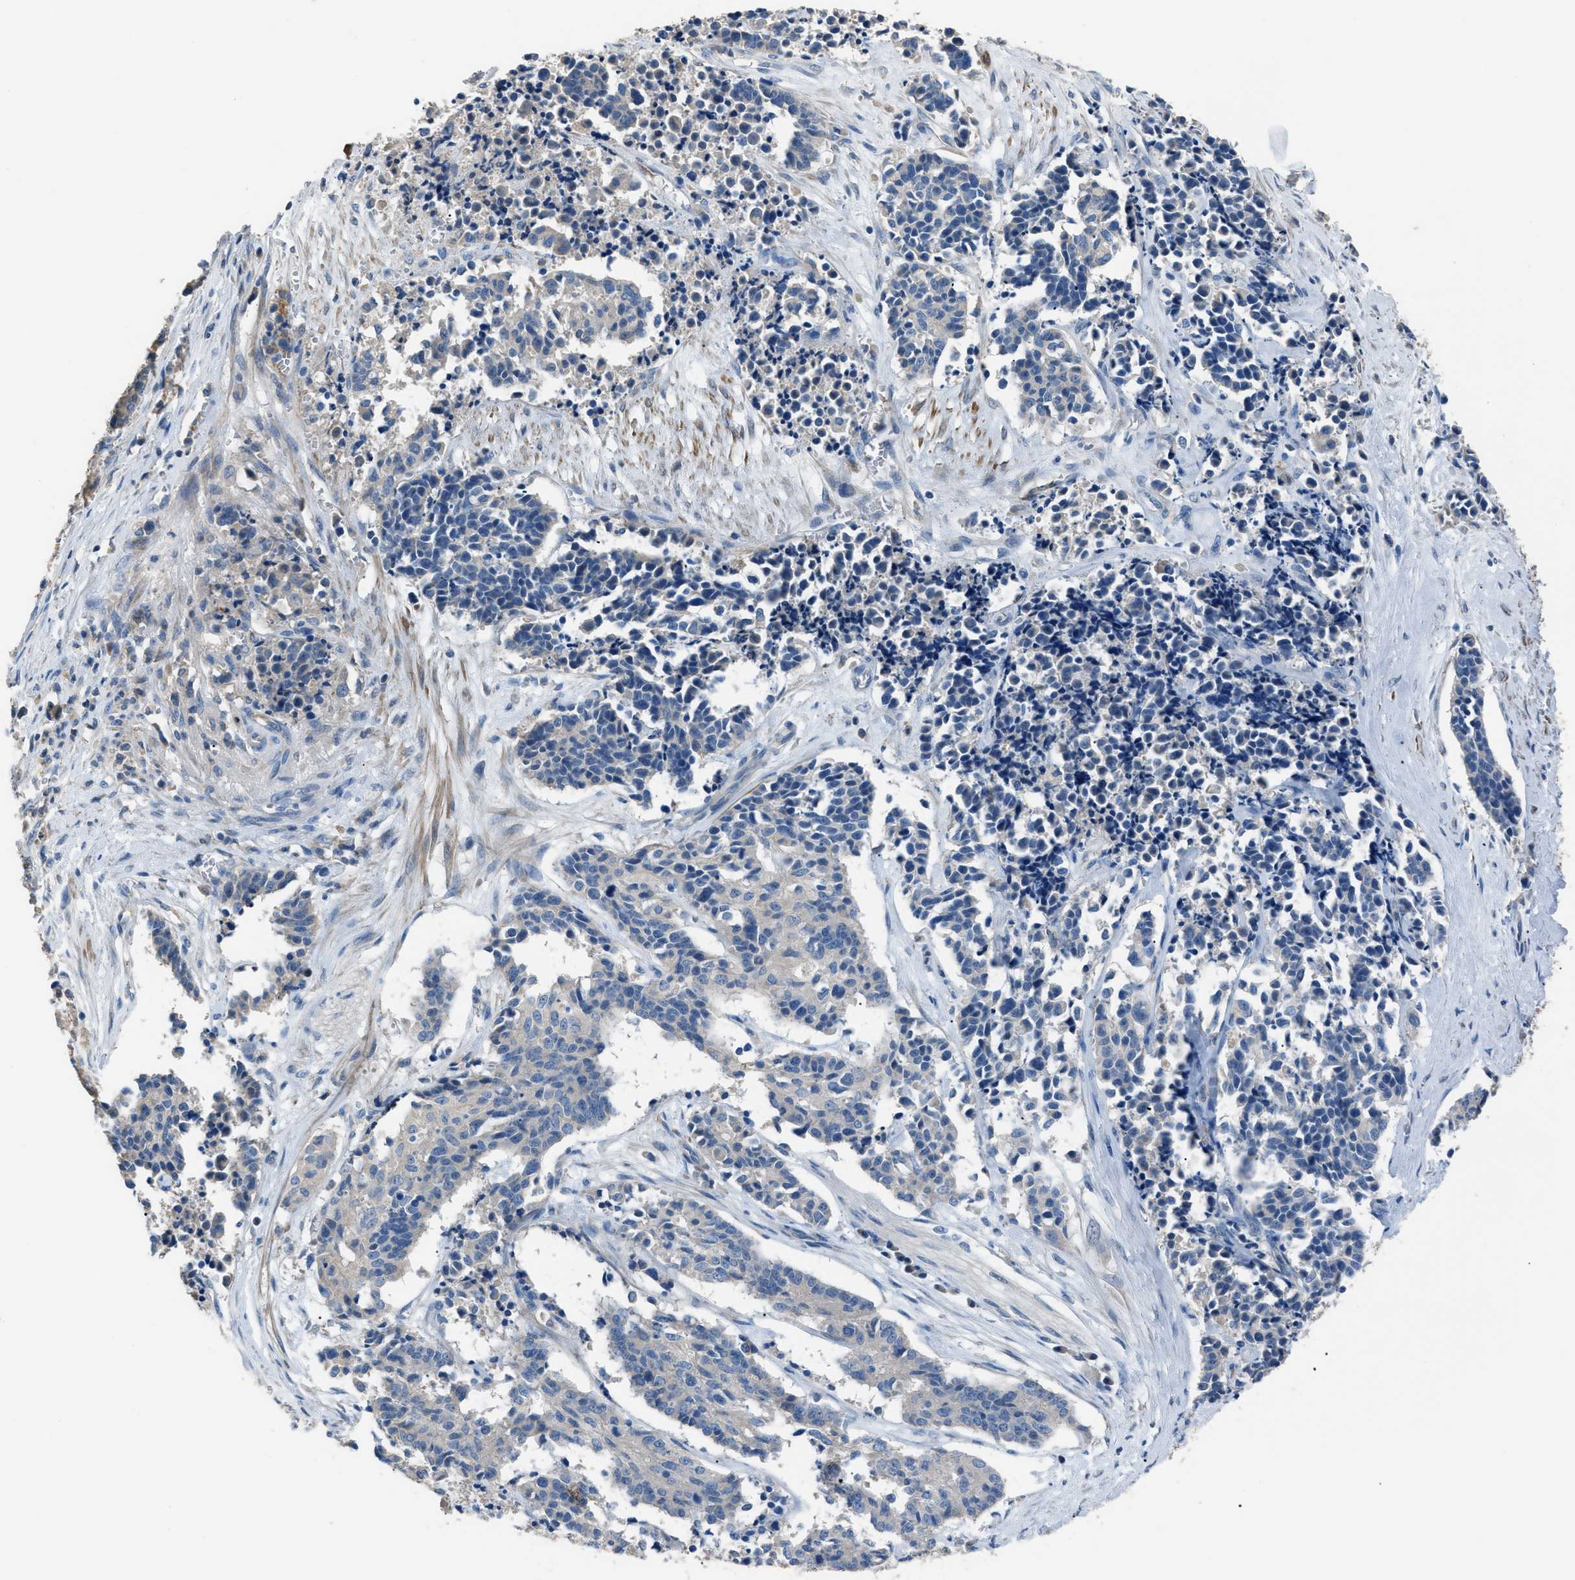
{"staining": {"intensity": "negative", "quantity": "none", "location": "none"}, "tissue": "cervical cancer", "cell_type": "Tumor cells", "image_type": "cancer", "snomed": [{"axis": "morphology", "description": "Squamous cell carcinoma, NOS"}, {"axis": "topography", "description": "Cervix"}], "caption": "This is a histopathology image of IHC staining of cervical cancer (squamous cell carcinoma), which shows no staining in tumor cells.", "gene": "SGCZ", "patient": {"sex": "female", "age": 35}}